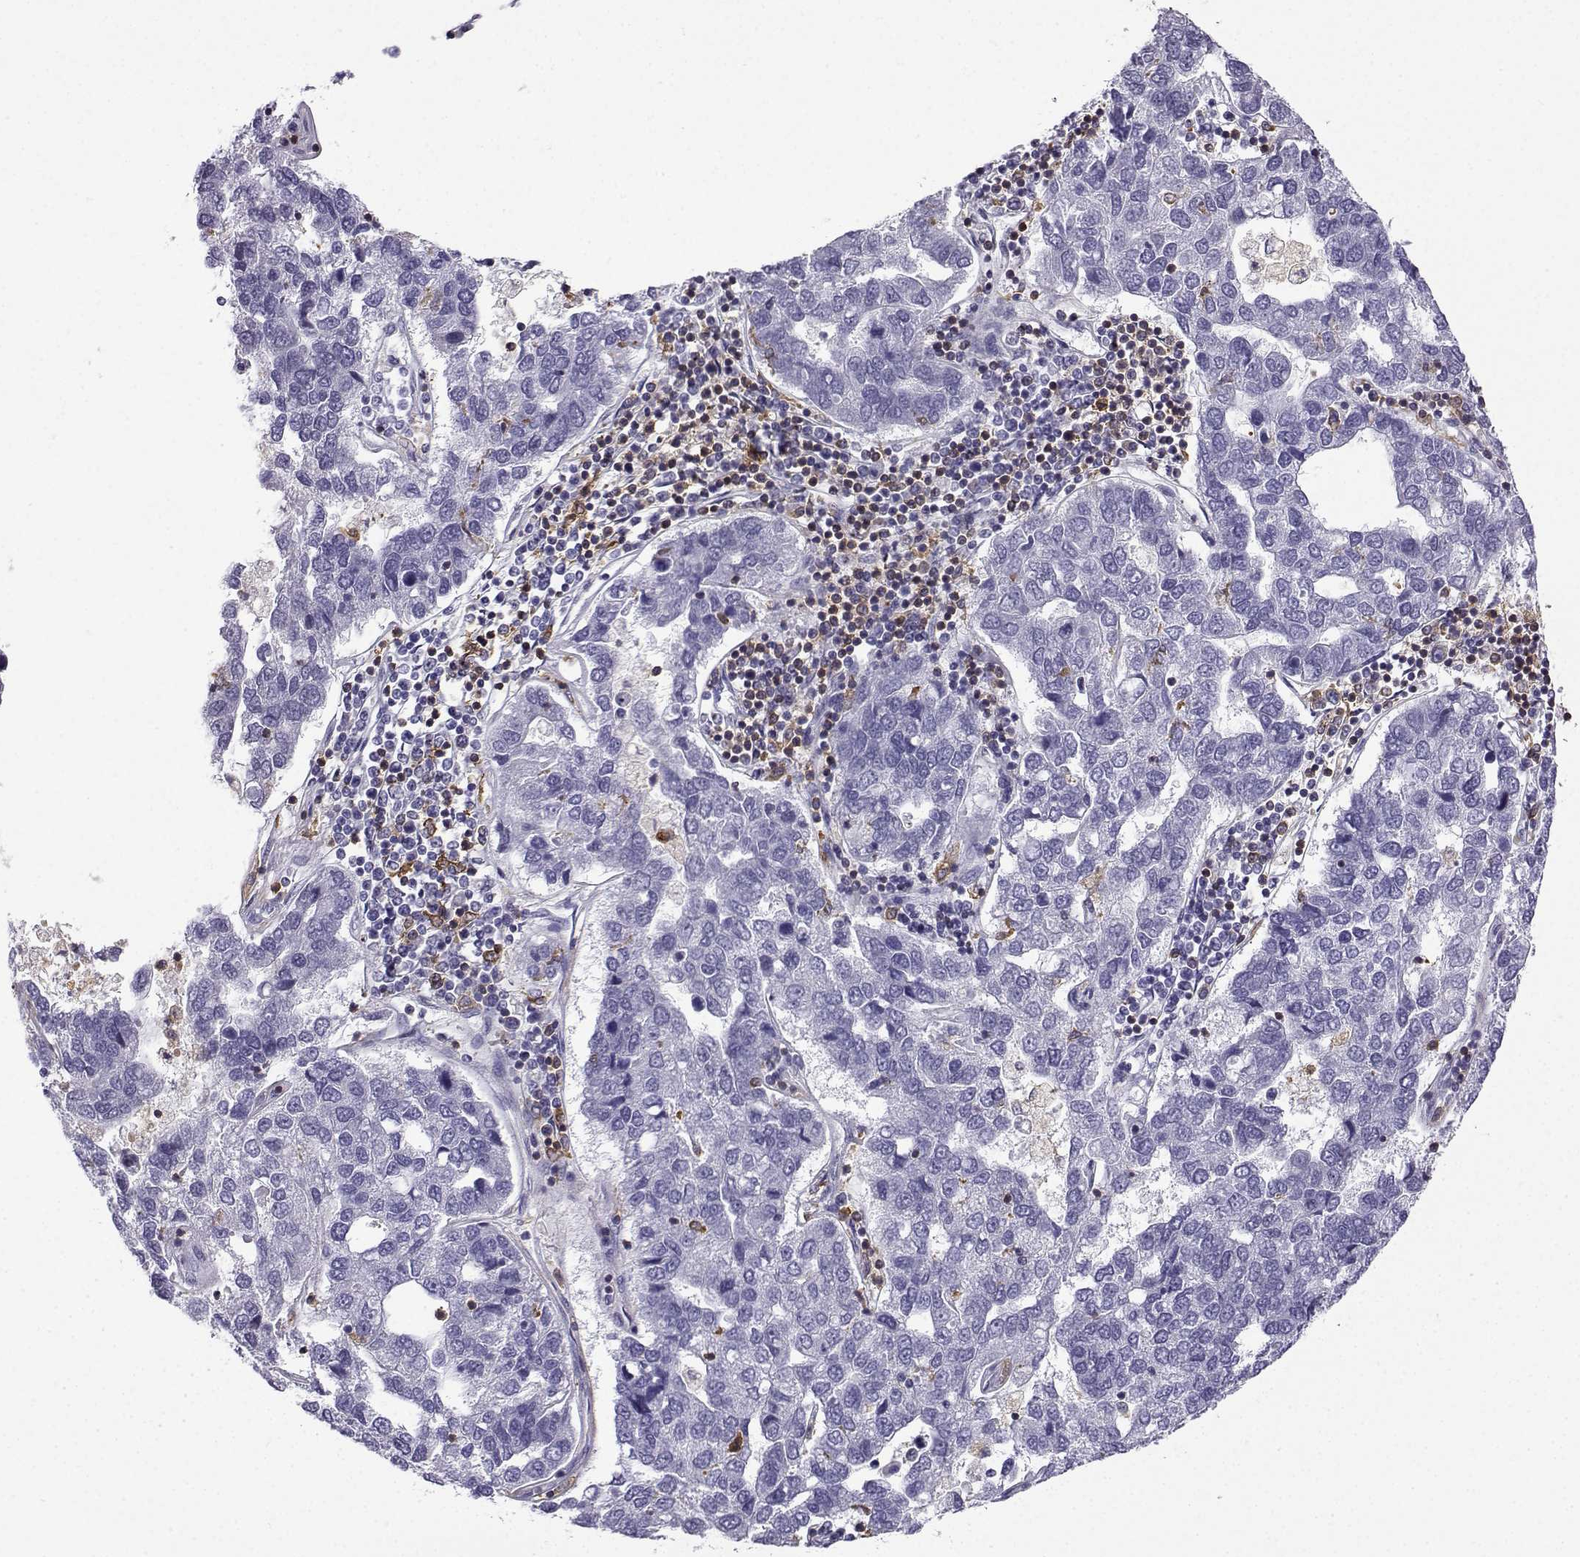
{"staining": {"intensity": "negative", "quantity": "none", "location": "none"}, "tissue": "pancreatic cancer", "cell_type": "Tumor cells", "image_type": "cancer", "snomed": [{"axis": "morphology", "description": "Adenocarcinoma, NOS"}, {"axis": "topography", "description": "Pancreas"}], "caption": "Immunohistochemistry of human pancreatic adenocarcinoma reveals no positivity in tumor cells.", "gene": "DOCK10", "patient": {"sex": "female", "age": 61}}